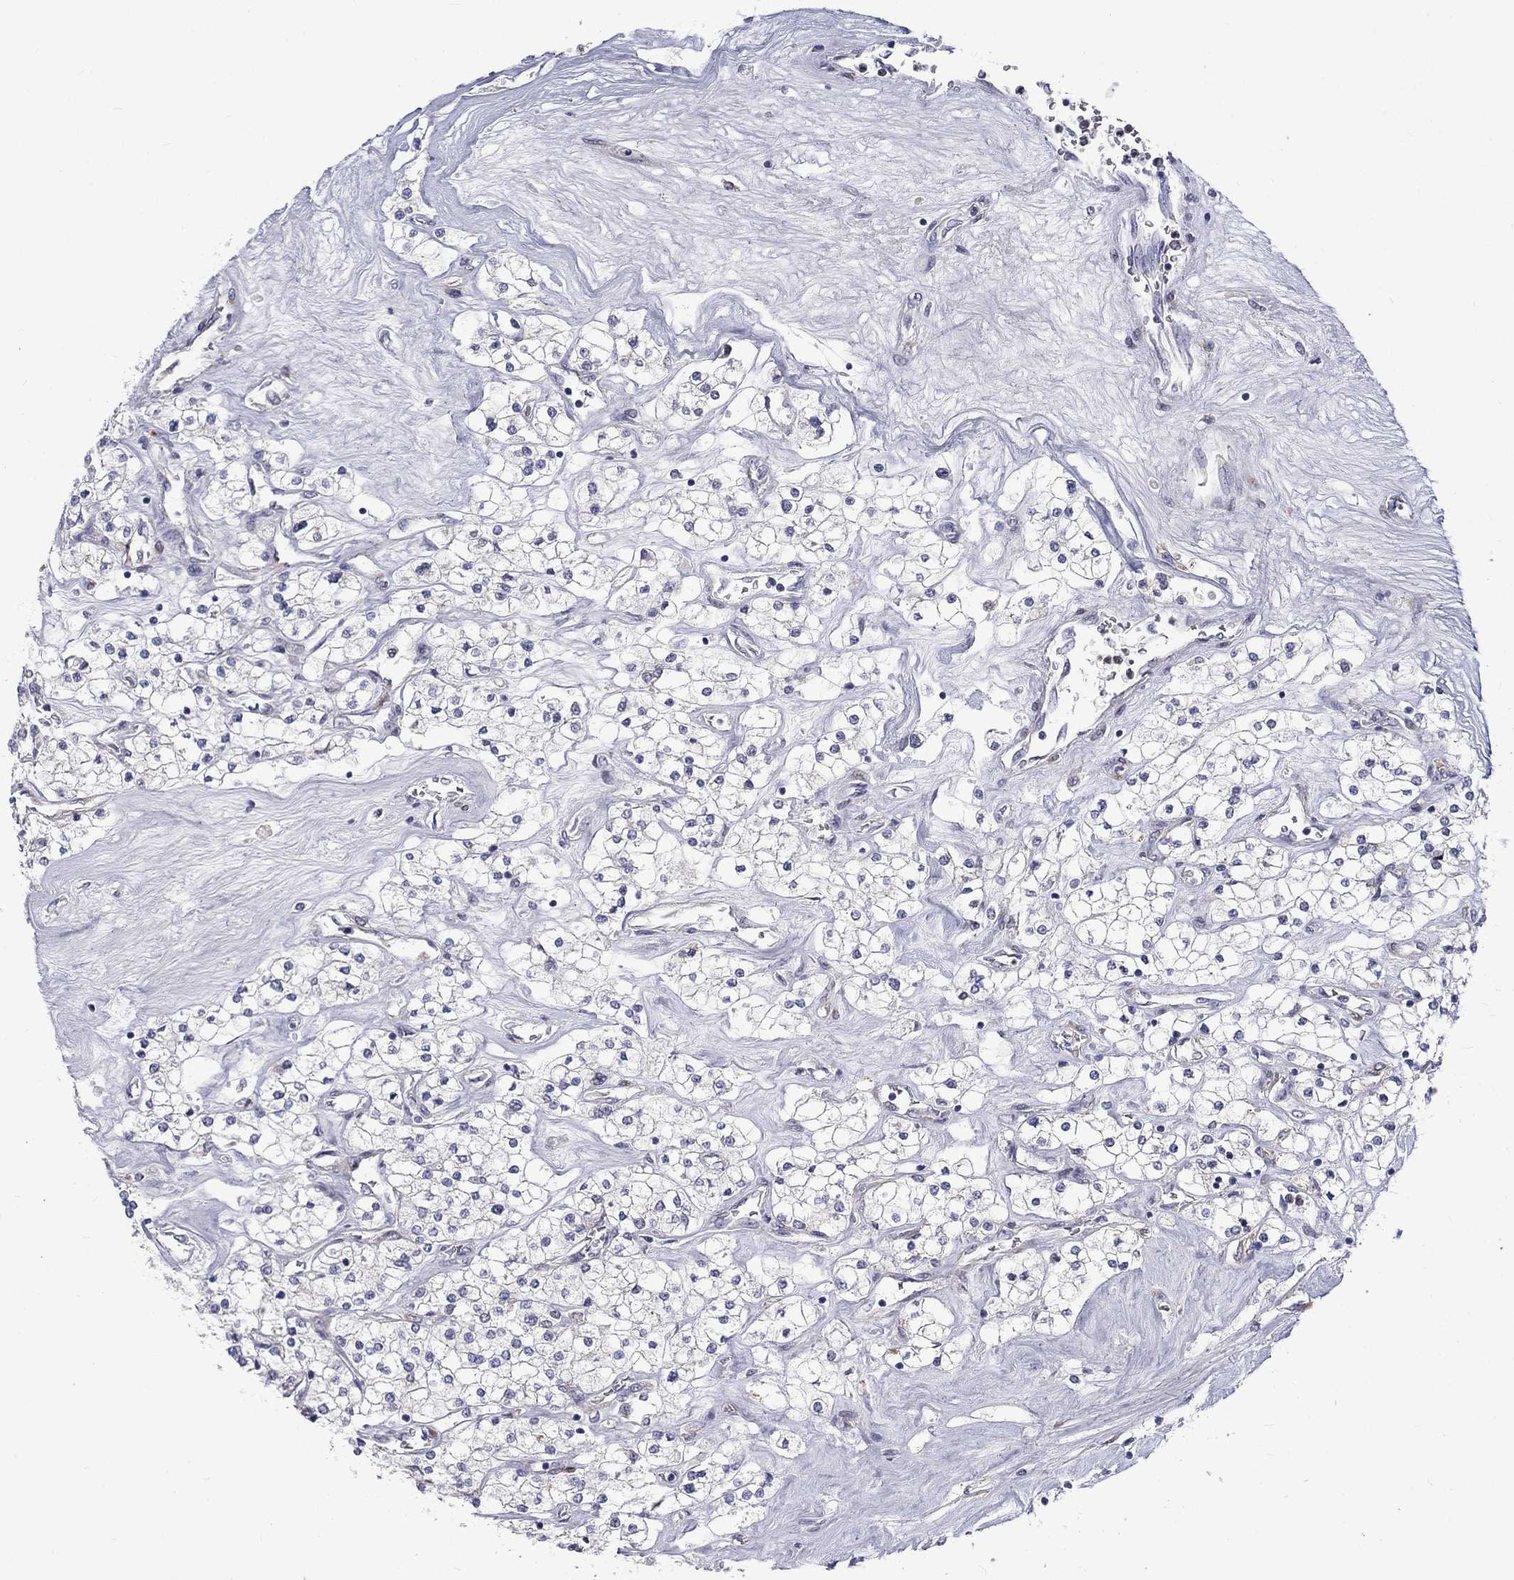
{"staining": {"intensity": "negative", "quantity": "none", "location": "none"}, "tissue": "renal cancer", "cell_type": "Tumor cells", "image_type": "cancer", "snomed": [{"axis": "morphology", "description": "Adenocarcinoma, NOS"}, {"axis": "topography", "description": "Kidney"}], "caption": "The image reveals no significant positivity in tumor cells of adenocarcinoma (renal).", "gene": "PABPC4", "patient": {"sex": "male", "age": 80}}